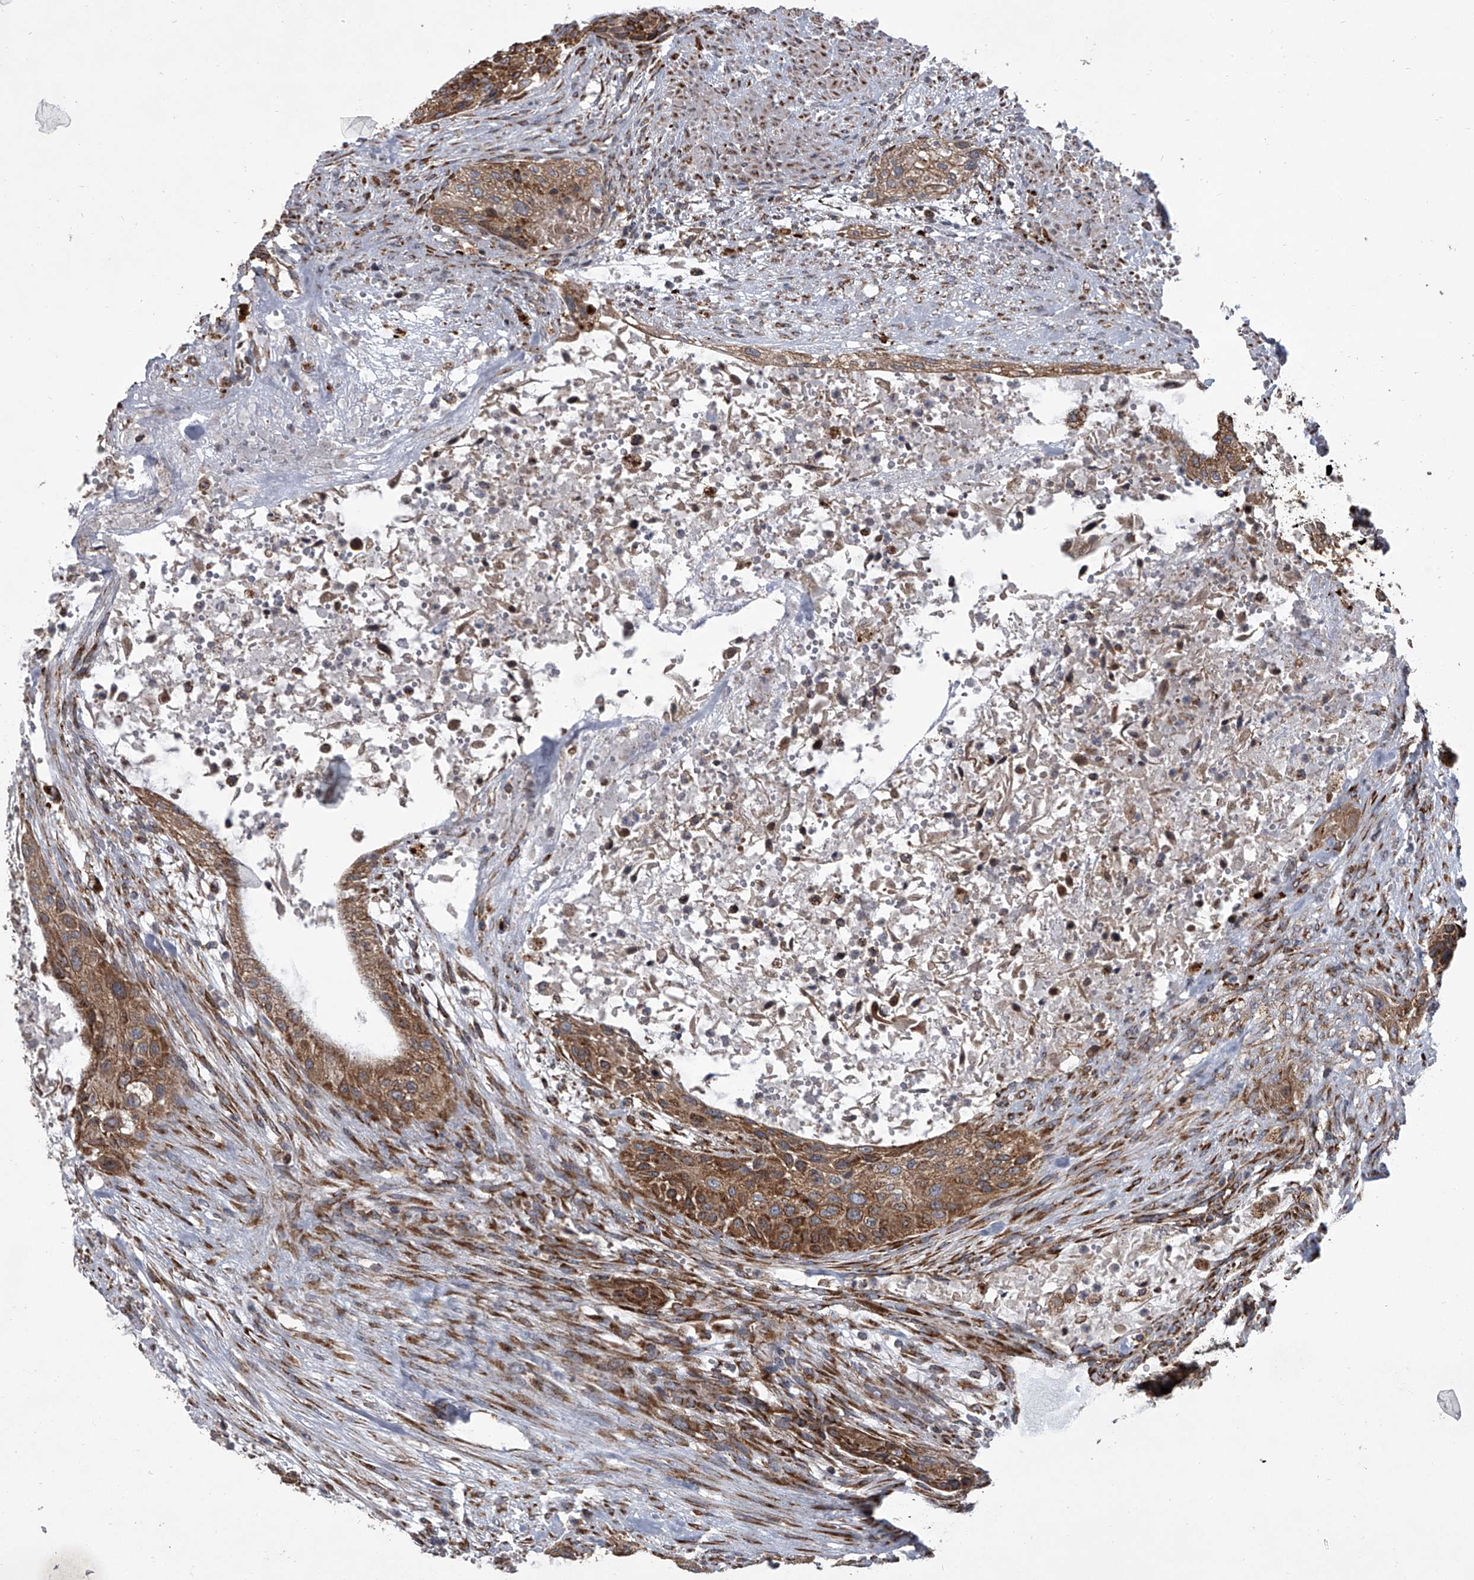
{"staining": {"intensity": "strong", "quantity": ">75%", "location": "cytoplasmic/membranous"}, "tissue": "urothelial cancer", "cell_type": "Tumor cells", "image_type": "cancer", "snomed": [{"axis": "morphology", "description": "Urothelial carcinoma, High grade"}, {"axis": "topography", "description": "Urinary bladder"}], "caption": "This image displays high-grade urothelial carcinoma stained with IHC to label a protein in brown. The cytoplasmic/membranous of tumor cells show strong positivity for the protein. Nuclei are counter-stained blue.", "gene": "ZC3H15", "patient": {"sex": "male", "age": 35}}